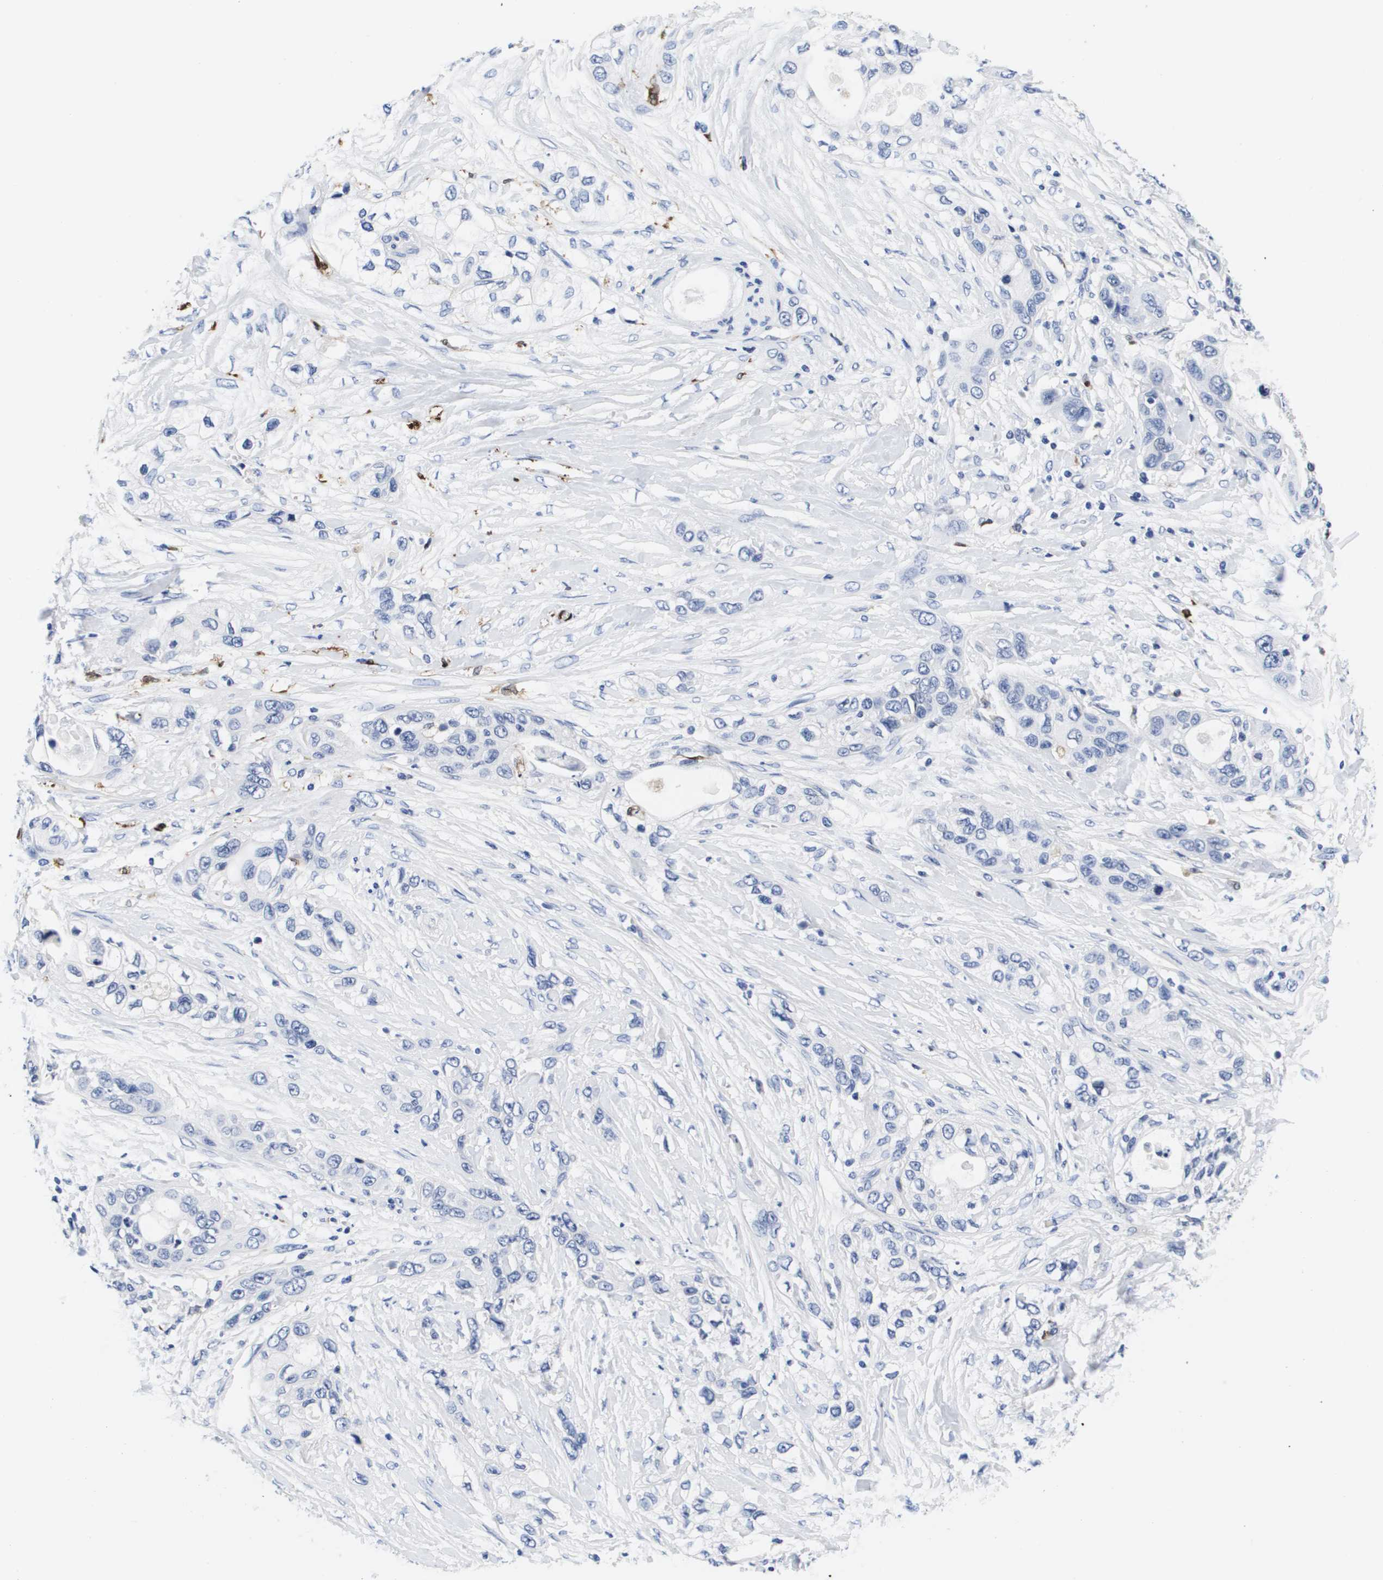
{"staining": {"intensity": "negative", "quantity": "none", "location": "none"}, "tissue": "pancreatic cancer", "cell_type": "Tumor cells", "image_type": "cancer", "snomed": [{"axis": "morphology", "description": "Adenocarcinoma, NOS"}, {"axis": "topography", "description": "Pancreas"}], "caption": "IHC of pancreatic adenocarcinoma reveals no staining in tumor cells.", "gene": "HMOX1", "patient": {"sex": "female", "age": 70}}